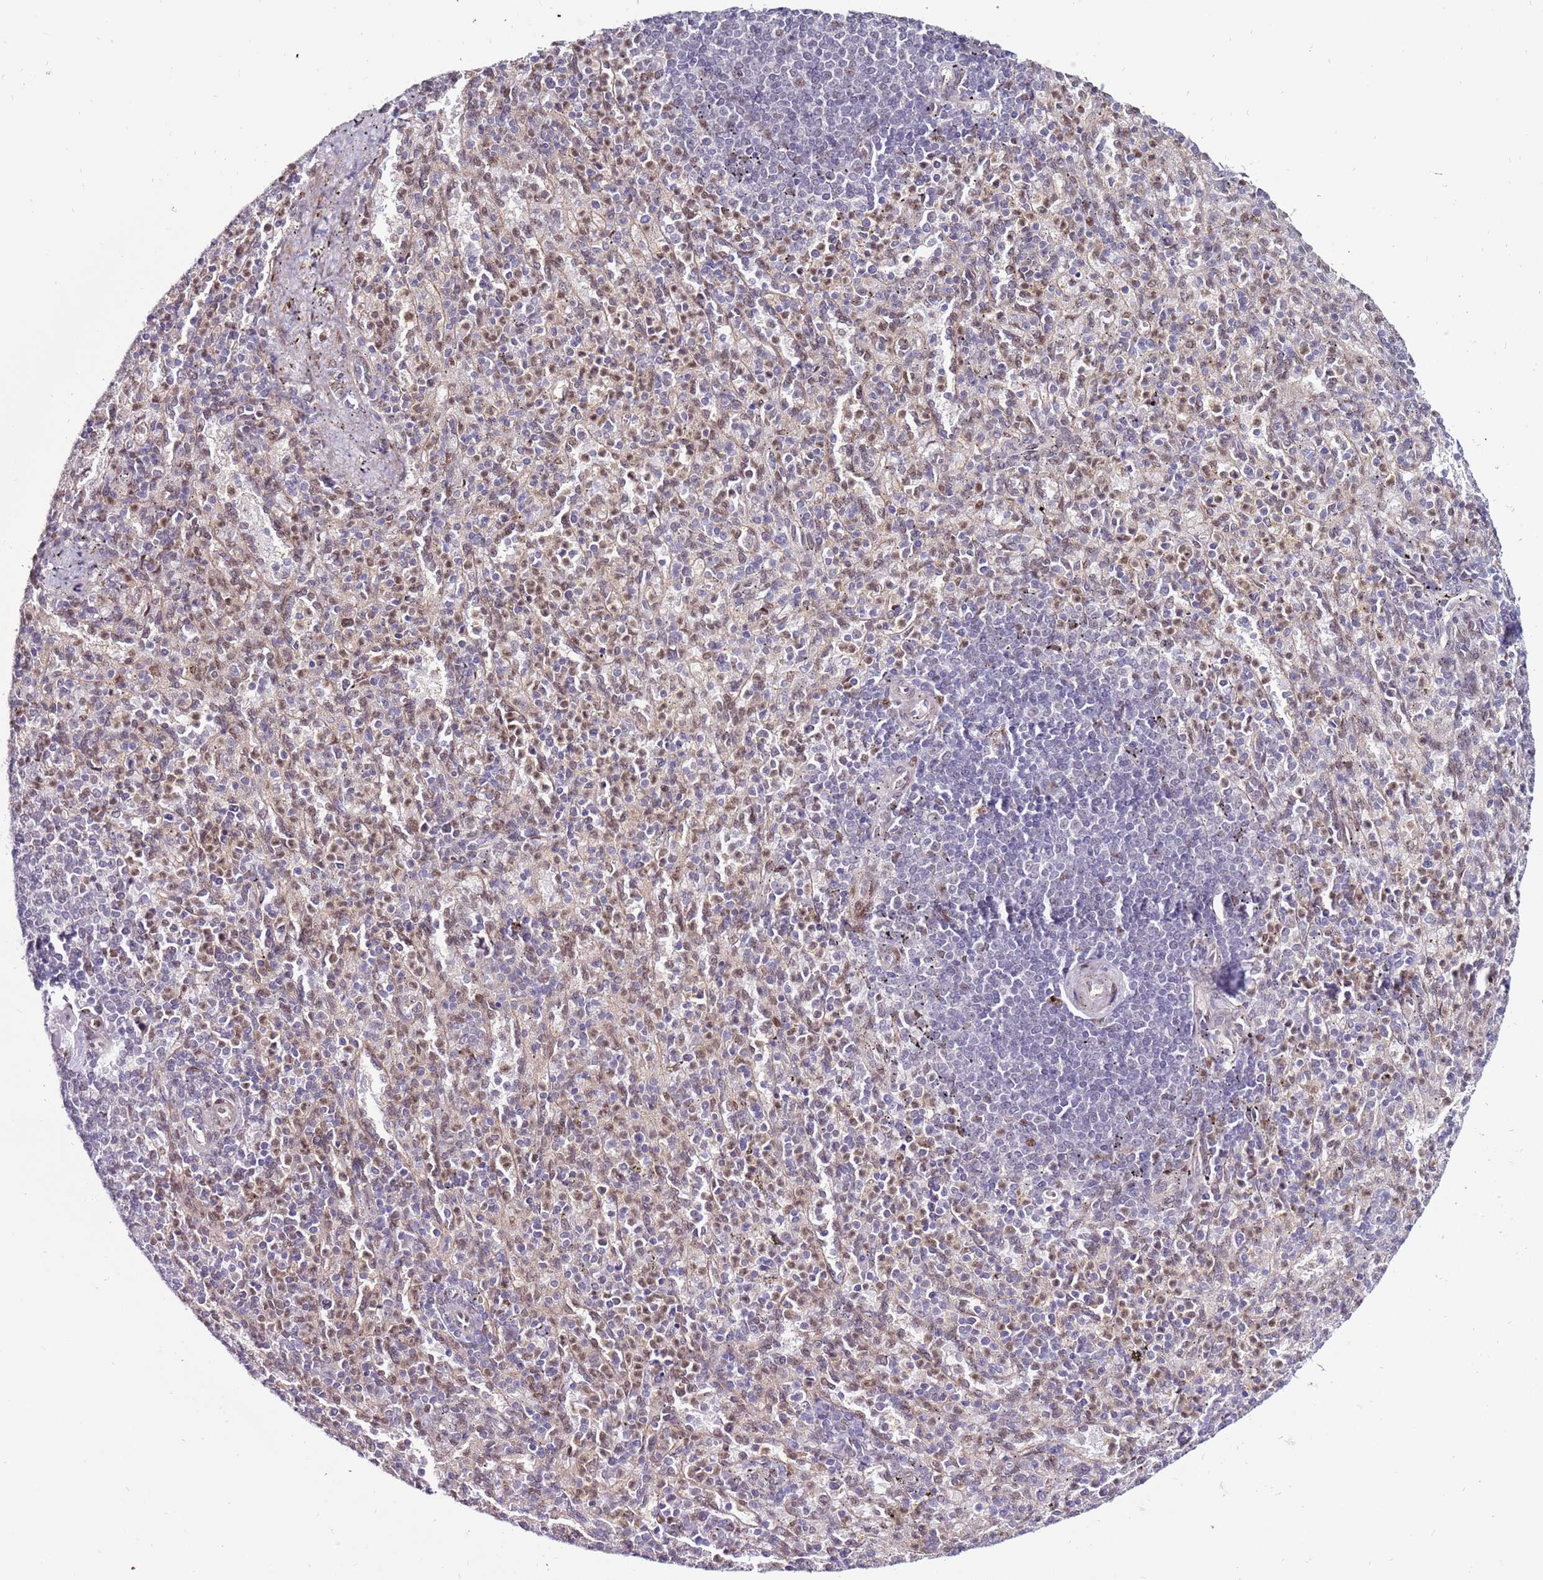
{"staining": {"intensity": "weak", "quantity": "<25%", "location": "nuclear"}, "tissue": "spleen", "cell_type": "Cells in red pulp", "image_type": "normal", "snomed": [{"axis": "morphology", "description": "Normal tissue, NOS"}, {"axis": "topography", "description": "Spleen"}], "caption": "Protein analysis of normal spleen exhibits no significant staining in cells in red pulp.", "gene": "KPNA4", "patient": {"sex": "female", "age": 74}}